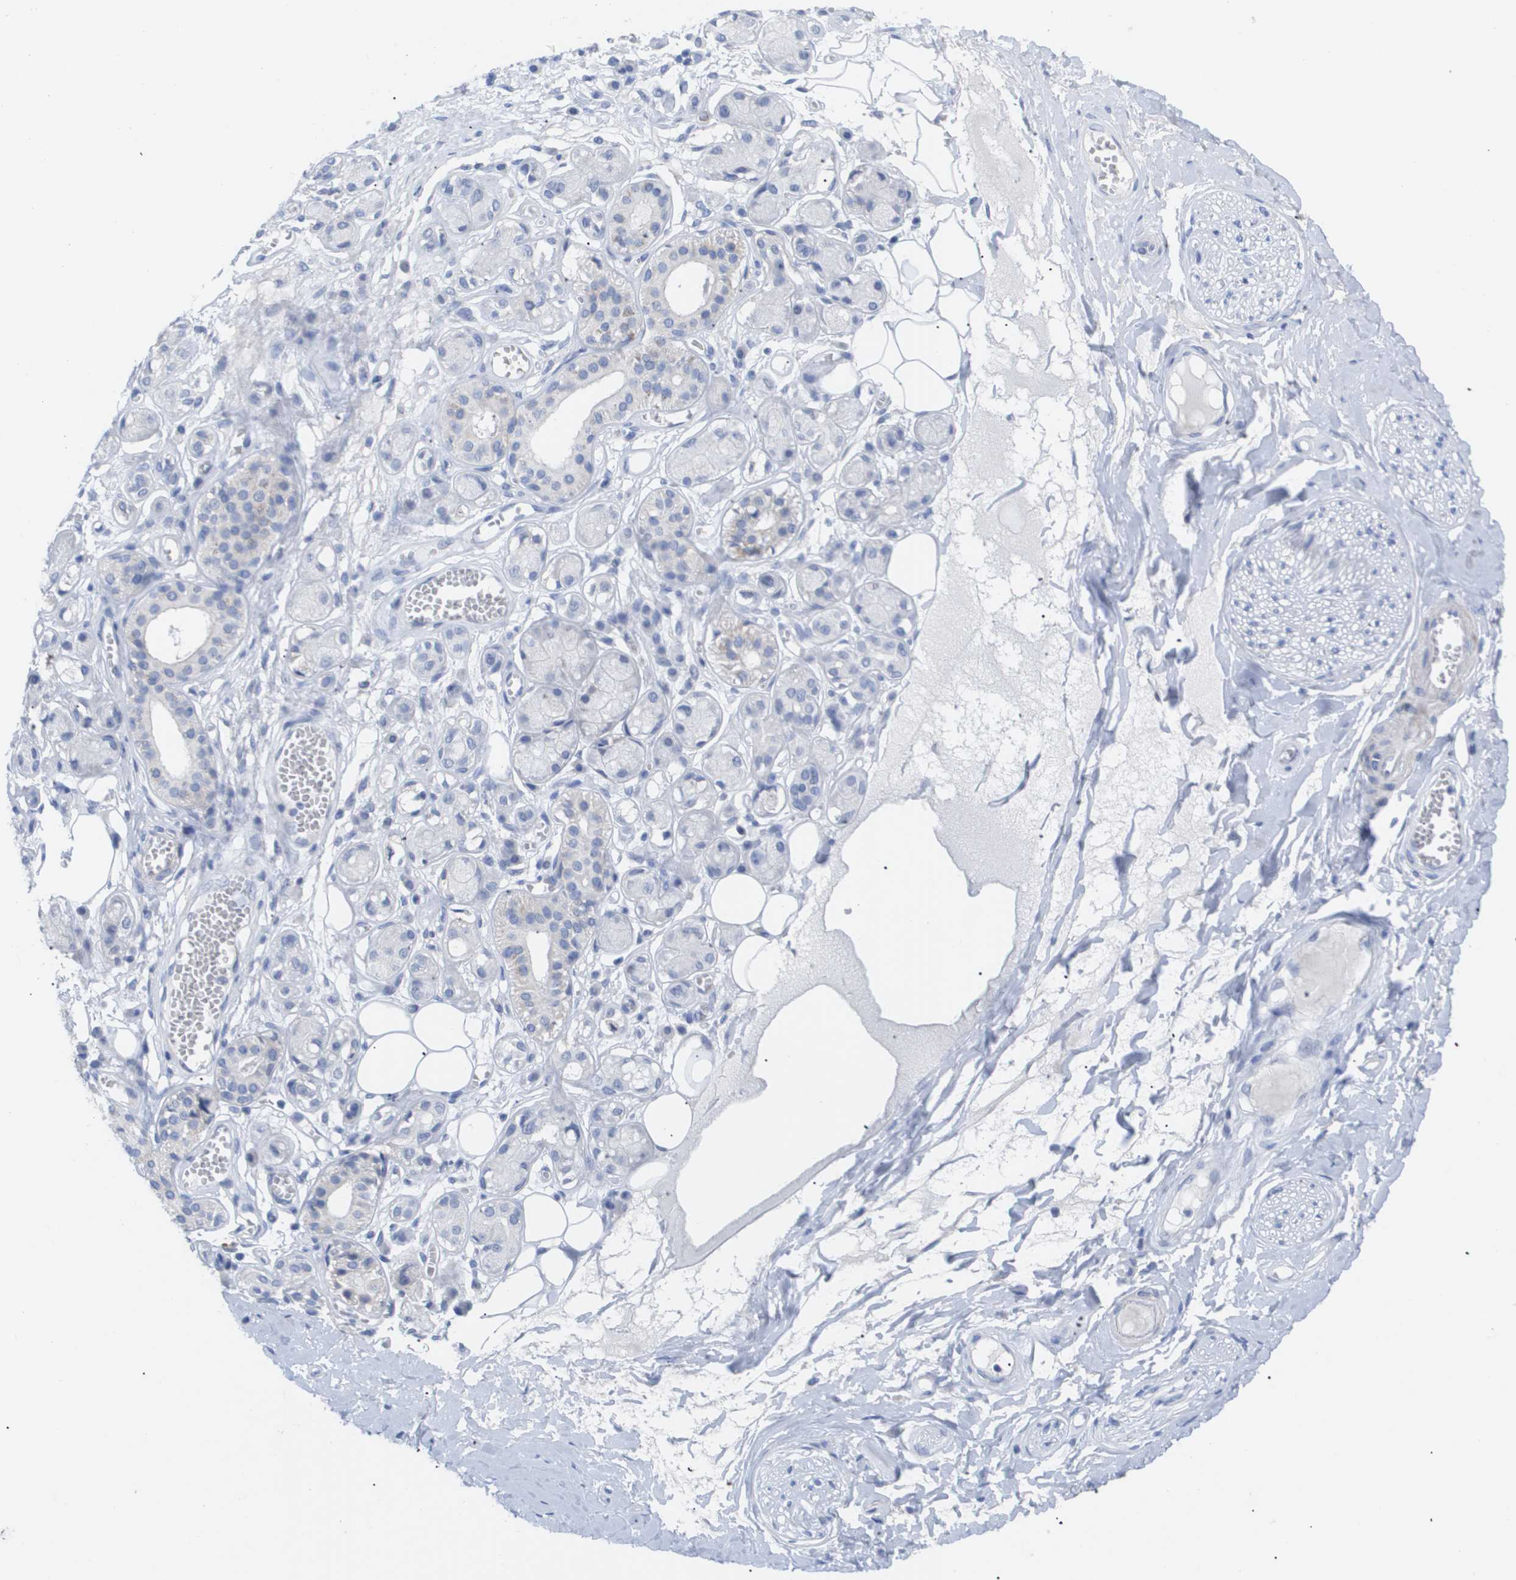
{"staining": {"intensity": "negative", "quantity": "none", "location": "none"}, "tissue": "adipose tissue", "cell_type": "Adipocytes", "image_type": "normal", "snomed": [{"axis": "morphology", "description": "Normal tissue, NOS"}, {"axis": "morphology", "description": "Inflammation, NOS"}, {"axis": "topography", "description": "Salivary gland"}, {"axis": "topography", "description": "Peripheral nerve tissue"}], "caption": "An image of adipose tissue stained for a protein reveals no brown staining in adipocytes.", "gene": "CAV3", "patient": {"sex": "female", "age": 75}}